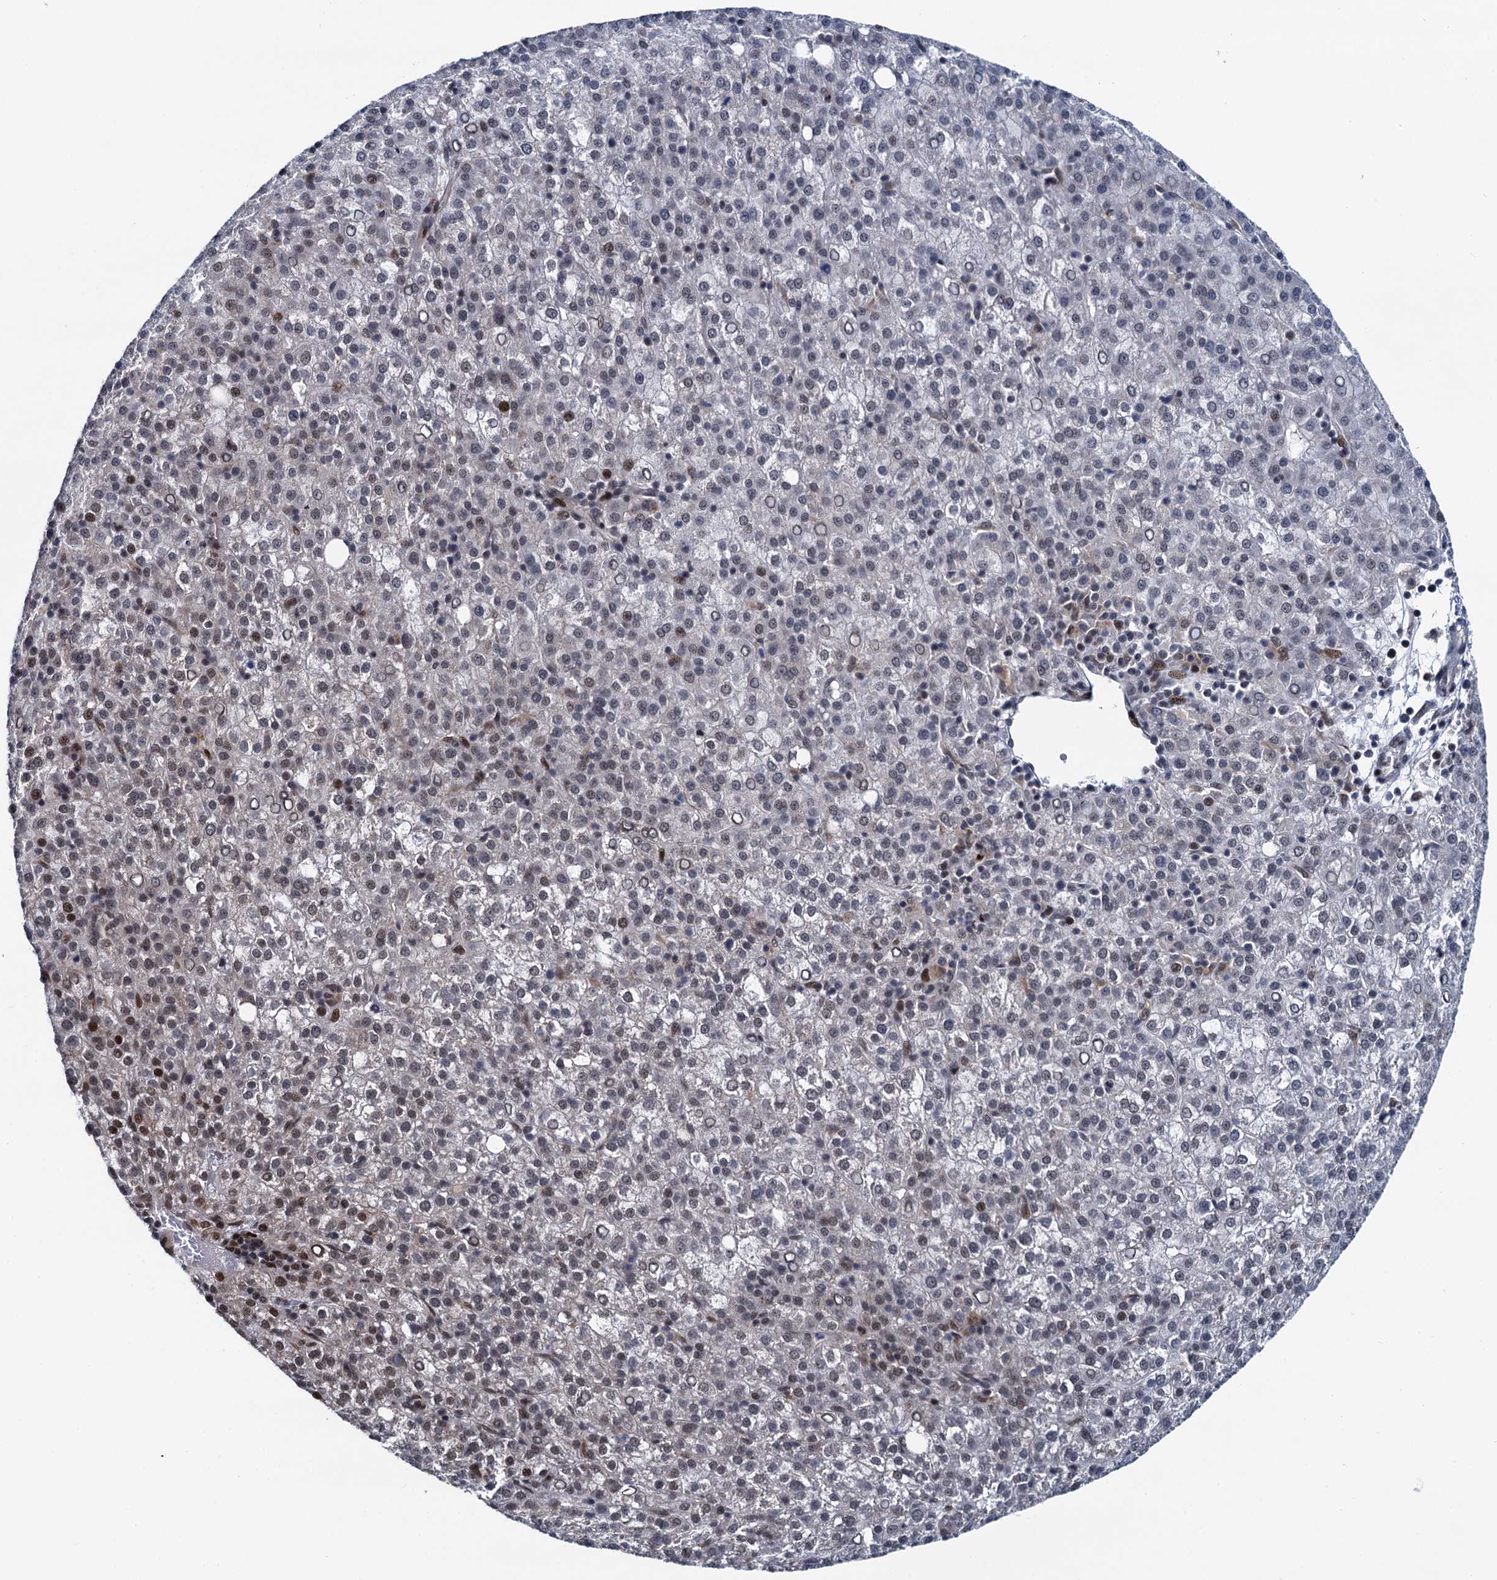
{"staining": {"intensity": "weak", "quantity": "25%-75%", "location": "nuclear"}, "tissue": "liver cancer", "cell_type": "Tumor cells", "image_type": "cancer", "snomed": [{"axis": "morphology", "description": "Carcinoma, Hepatocellular, NOS"}, {"axis": "topography", "description": "Liver"}], "caption": "Liver hepatocellular carcinoma tissue demonstrates weak nuclear positivity in about 25%-75% of tumor cells", "gene": "RUFY2", "patient": {"sex": "female", "age": 58}}